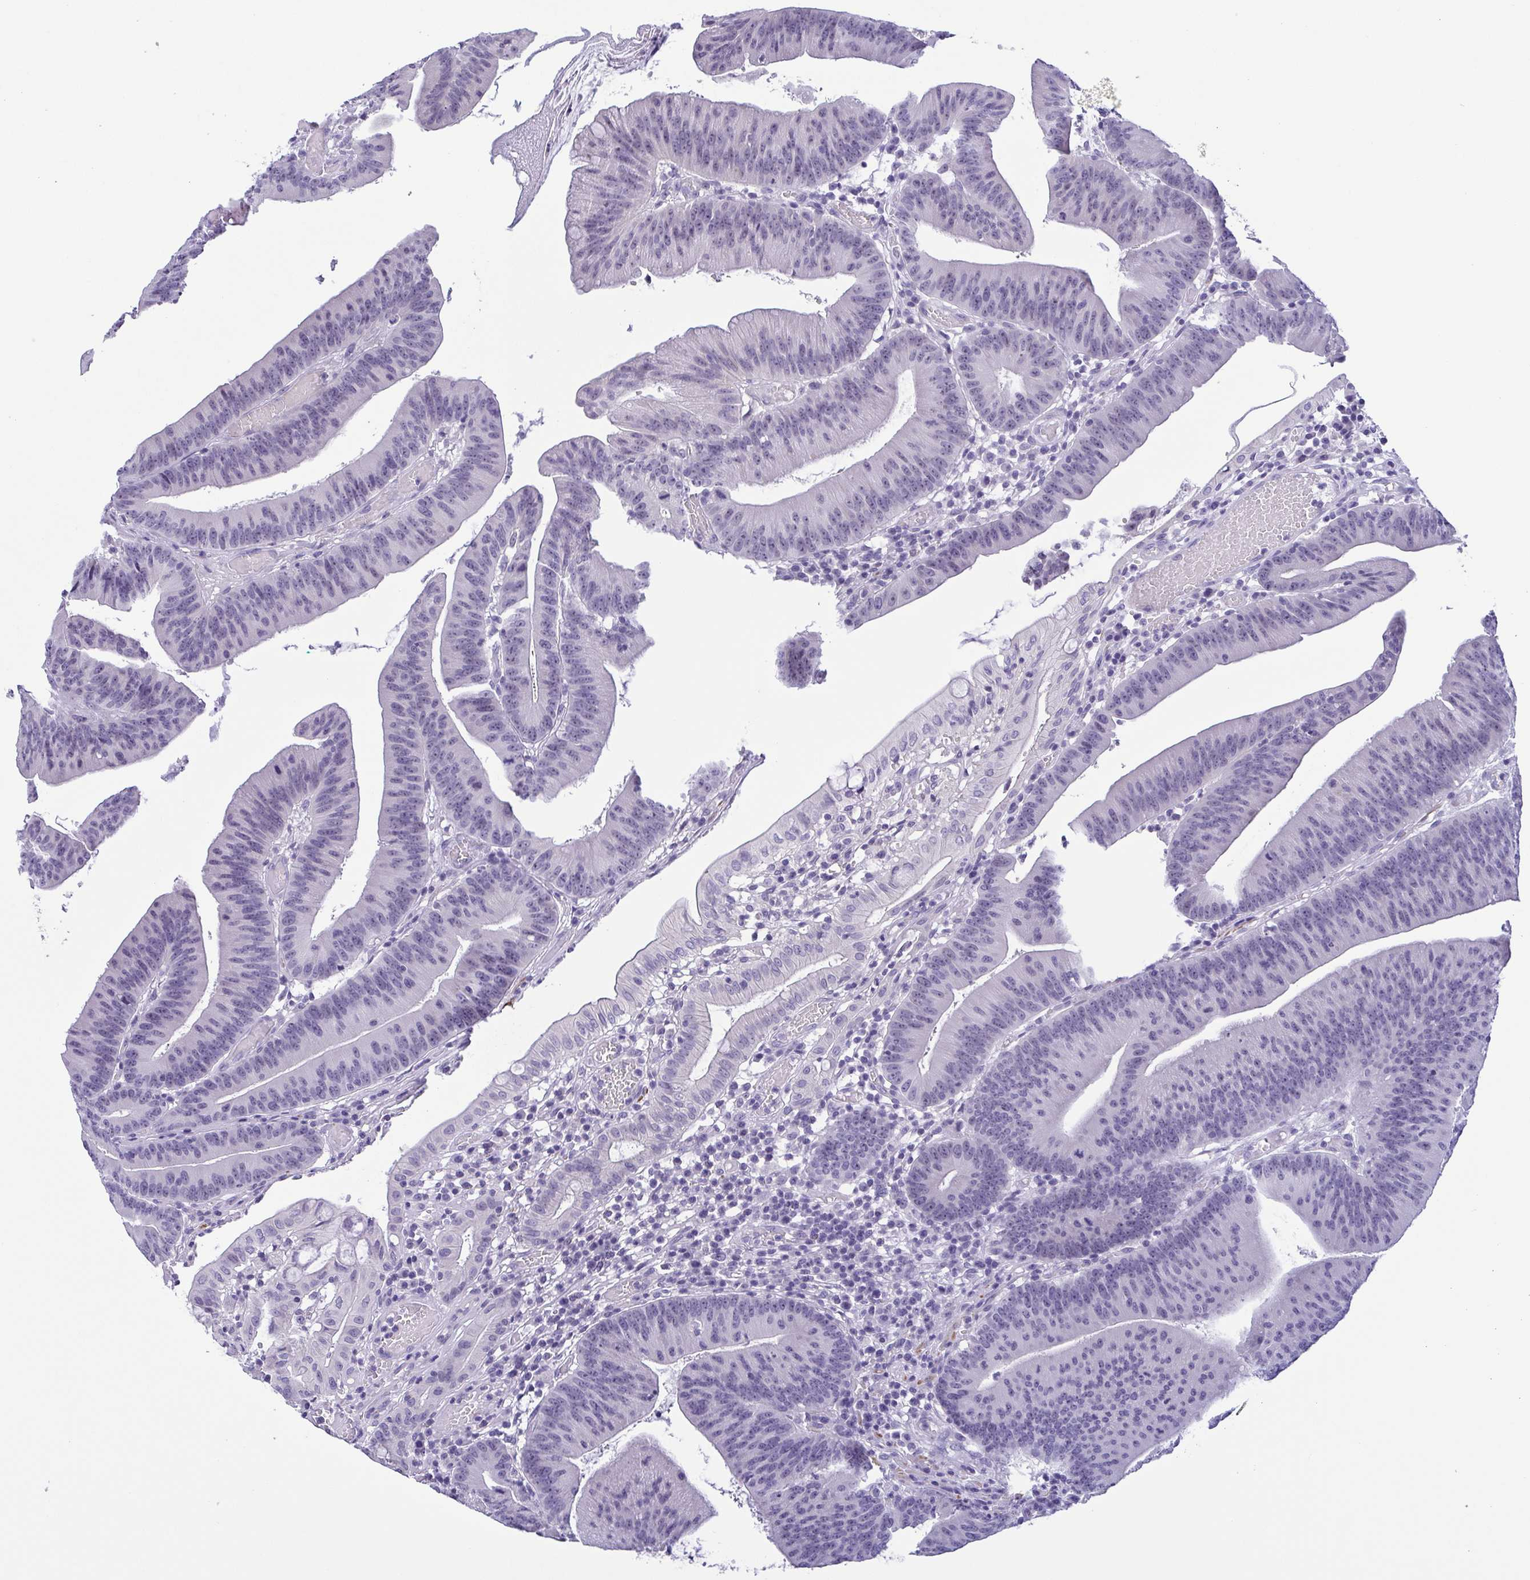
{"staining": {"intensity": "weak", "quantity": "<25%", "location": "nuclear"}, "tissue": "colorectal cancer", "cell_type": "Tumor cells", "image_type": "cancer", "snomed": [{"axis": "morphology", "description": "Adenocarcinoma, NOS"}, {"axis": "topography", "description": "Colon"}], "caption": "Immunohistochemistry (IHC) of human colorectal adenocarcinoma demonstrates no staining in tumor cells.", "gene": "MYL7", "patient": {"sex": "female", "age": 78}}